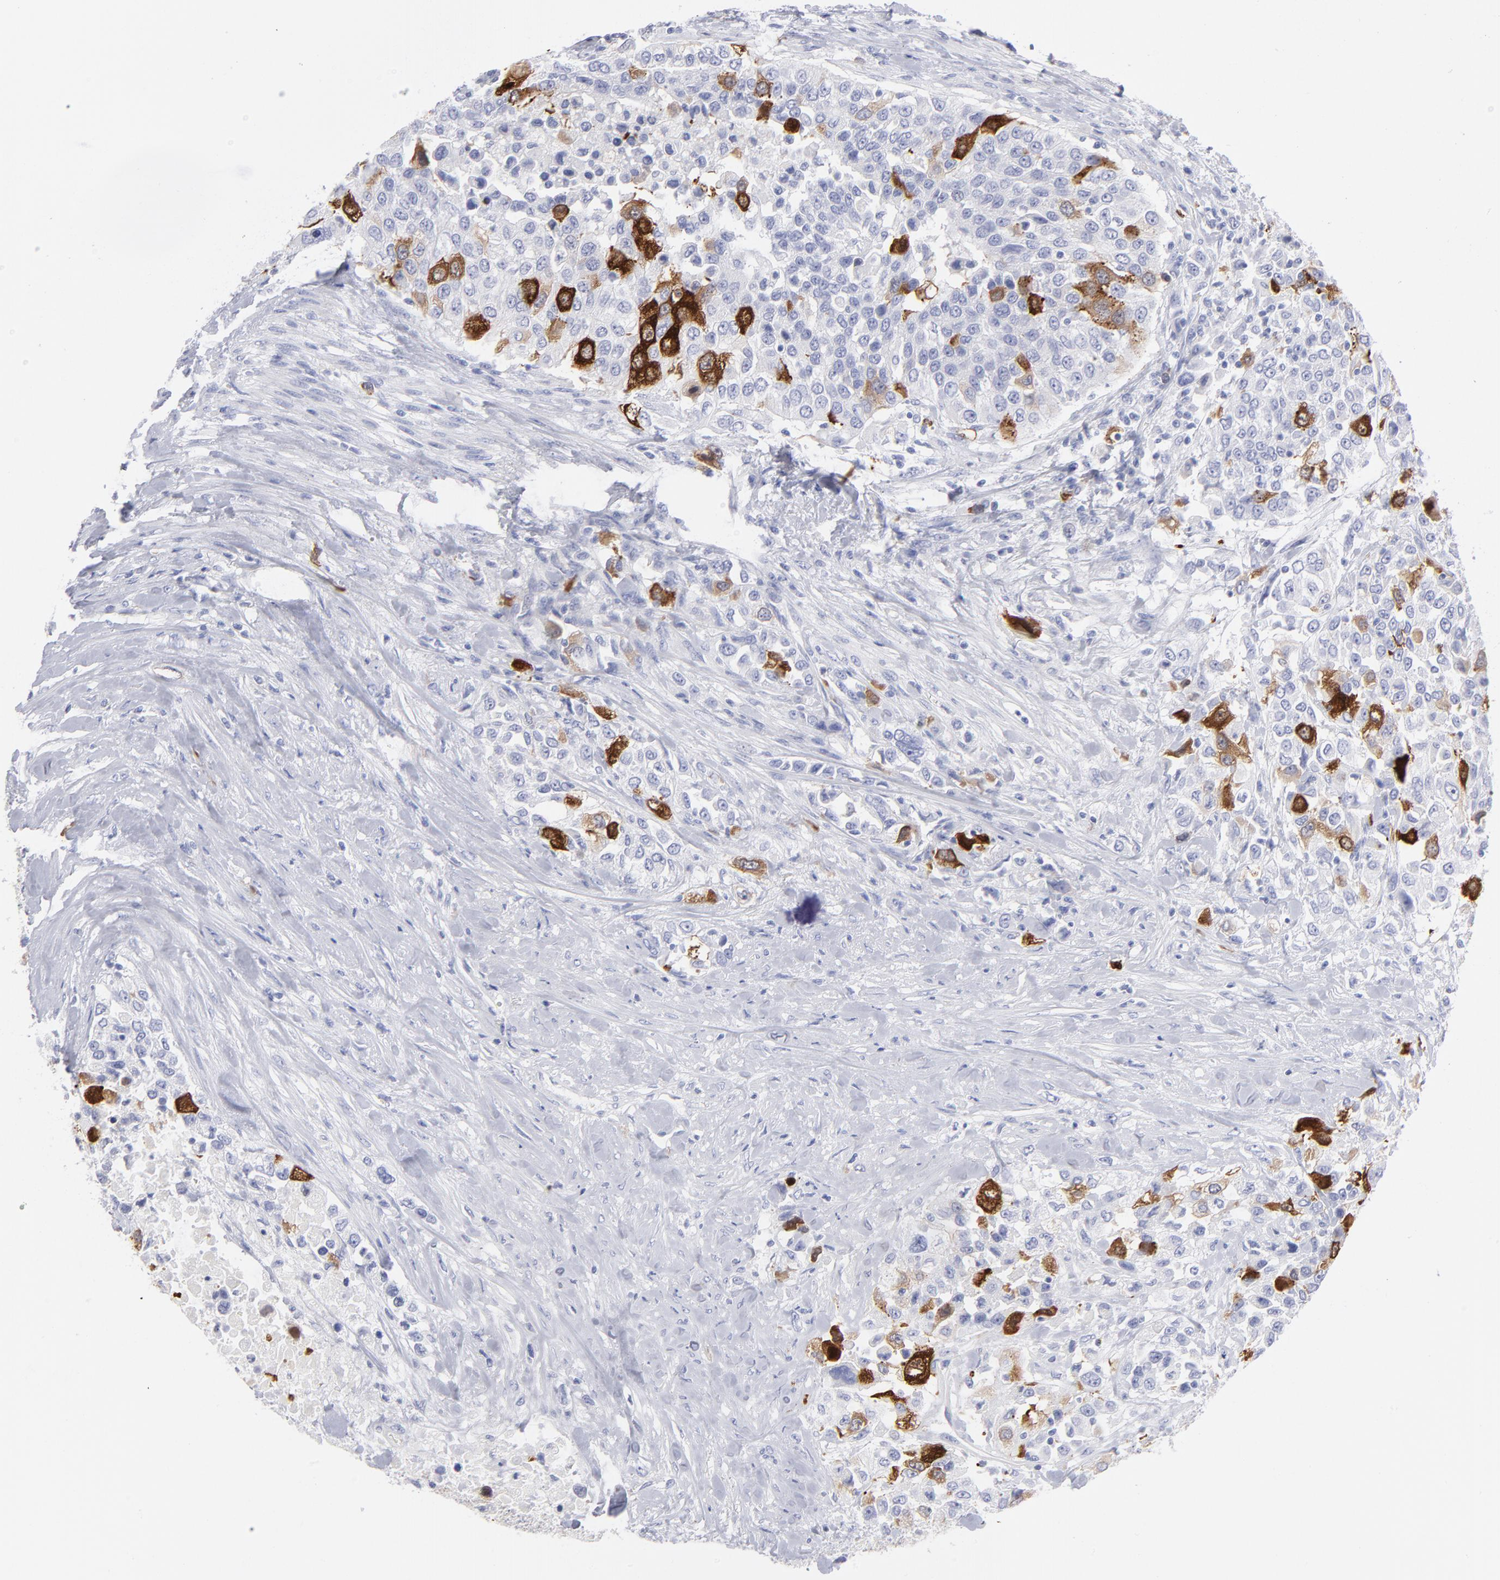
{"staining": {"intensity": "strong", "quantity": "<25%", "location": "cytoplasmic/membranous"}, "tissue": "urothelial cancer", "cell_type": "Tumor cells", "image_type": "cancer", "snomed": [{"axis": "morphology", "description": "Urothelial carcinoma, High grade"}, {"axis": "topography", "description": "Urinary bladder"}], "caption": "This is an image of immunohistochemistry (IHC) staining of high-grade urothelial carcinoma, which shows strong expression in the cytoplasmic/membranous of tumor cells.", "gene": "CCNB1", "patient": {"sex": "female", "age": 80}}